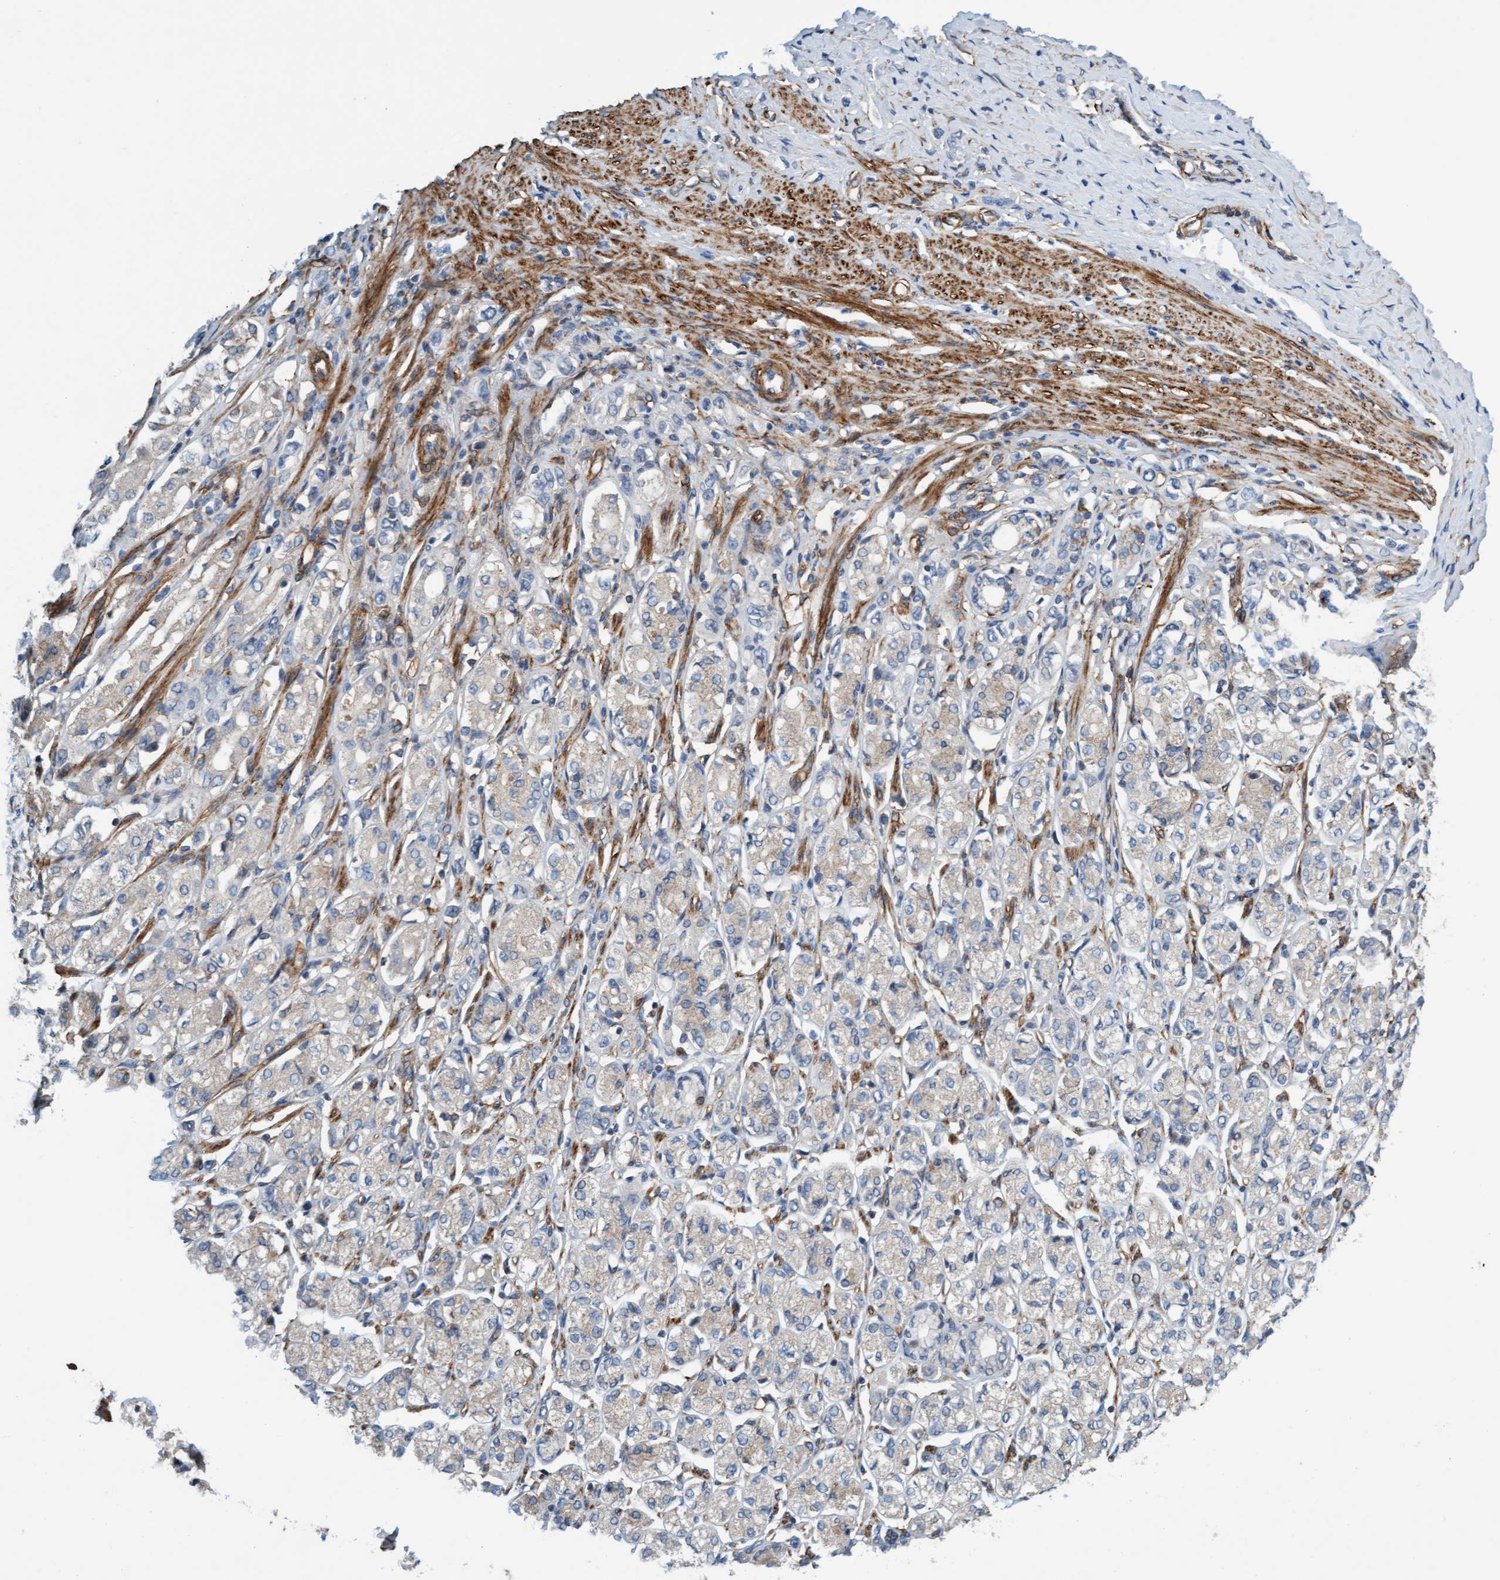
{"staining": {"intensity": "negative", "quantity": "none", "location": "none"}, "tissue": "stomach cancer", "cell_type": "Tumor cells", "image_type": "cancer", "snomed": [{"axis": "morphology", "description": "Adenocarcinoma, NOS"}, {"axis": "topography", "description": "Stomach"}], "caption": "Photomicrograph shows no significant protein expression in tumor cells of stomach cancer (adenocarcinoma).", "gene": "FMNL3", "patient": {"sex": "female", "age": 65}}